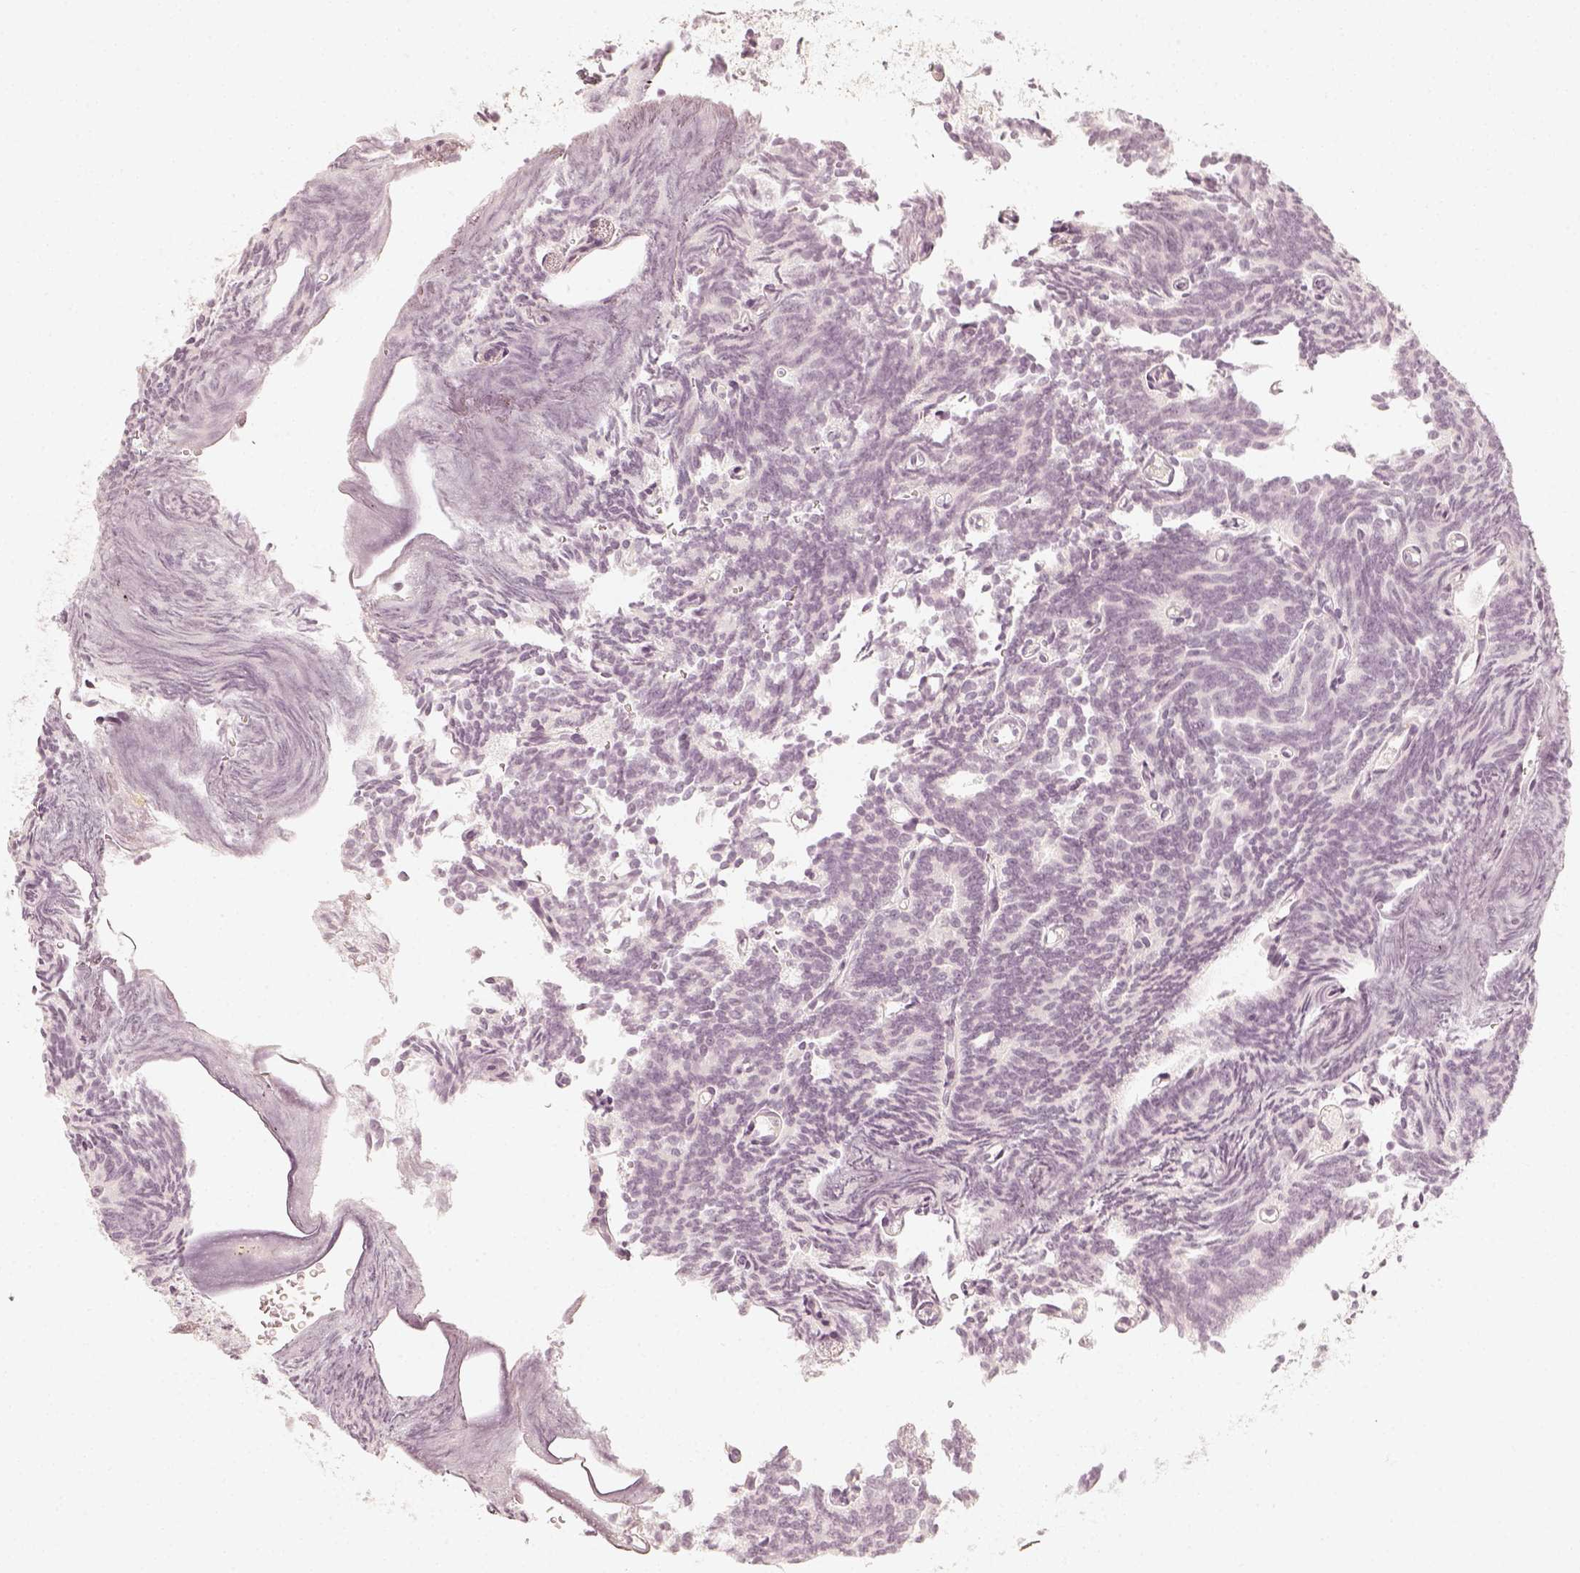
{"staining": {"intensity": "negative", "quantity": "none", "location": "none"}, "tissue": "prostate cancer", "cell_type": "Tumor cells", "image_type": "cancer", "snomed": [{"axis": "morphology", "description": "Adenocarcinoma, High grade"}, {"axis": "topography", "description": "Prostate"}], "caption": "This is a photomicrograph of immunohistochemistry (IHC) staining of prostate cancer (high-grade adenocarcinoma), which shows no expression in tumor cells.", "gene": "DSG4", "patient": {"sex": "male", "age": 53}}